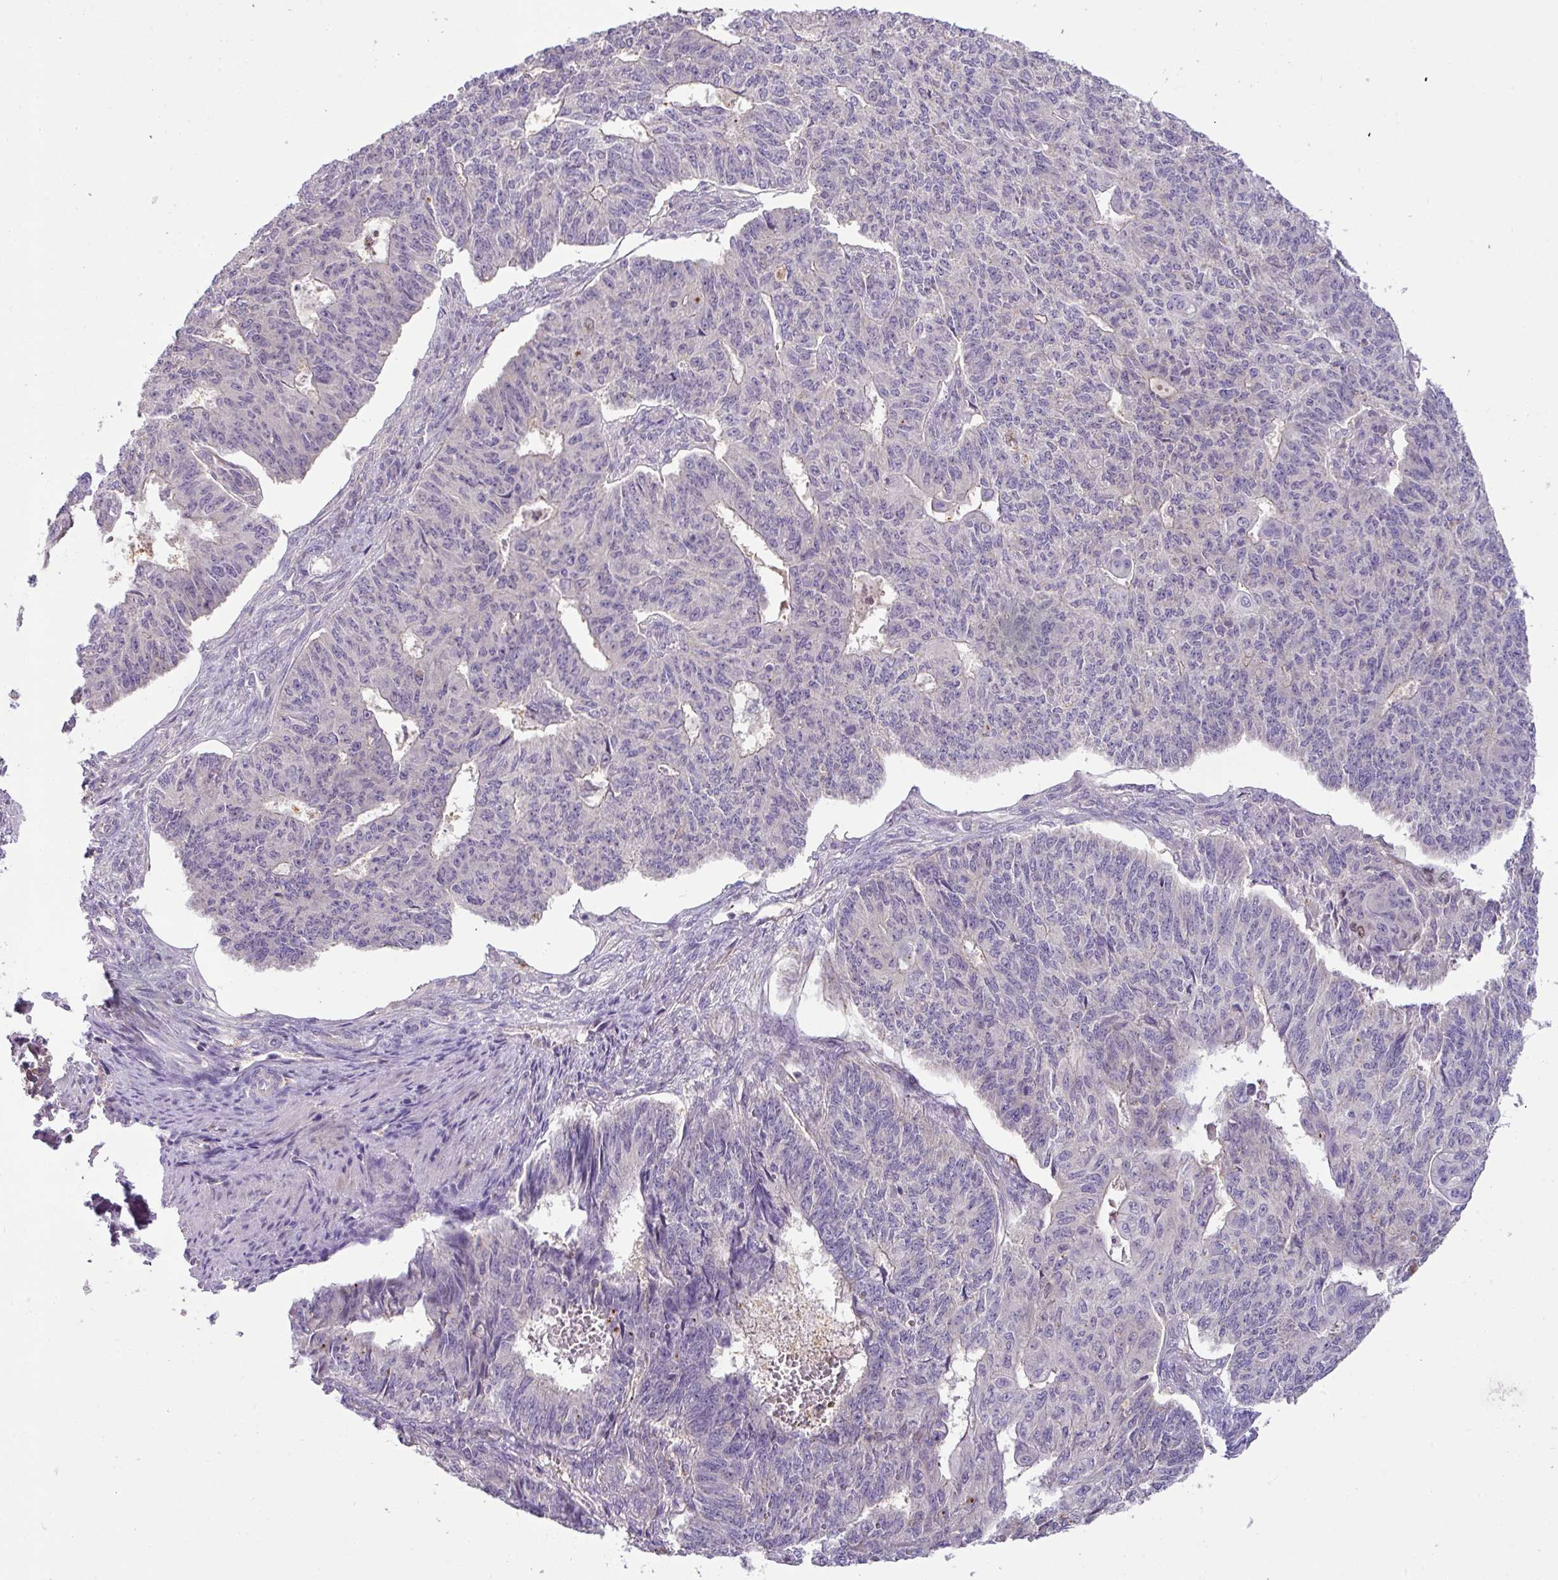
{"staining": {"intensity": "negative", "quantity": "none", "location": "none"}, "tissue": "endometrial cancer", "cell_type": "Tumor cells", "image_type": "cancer", "snomed": [{"axis": "morphology", "description": "Adenocarcinoma, NOS"}, {"axis": "topography", "description": "Endometrium"}], "caption": "Tumor cells show no significant staining in endometrial cancer (adenocarcinoma).", "gene": "HOXC13", "patient": {"sex": "female", "age": 32}}